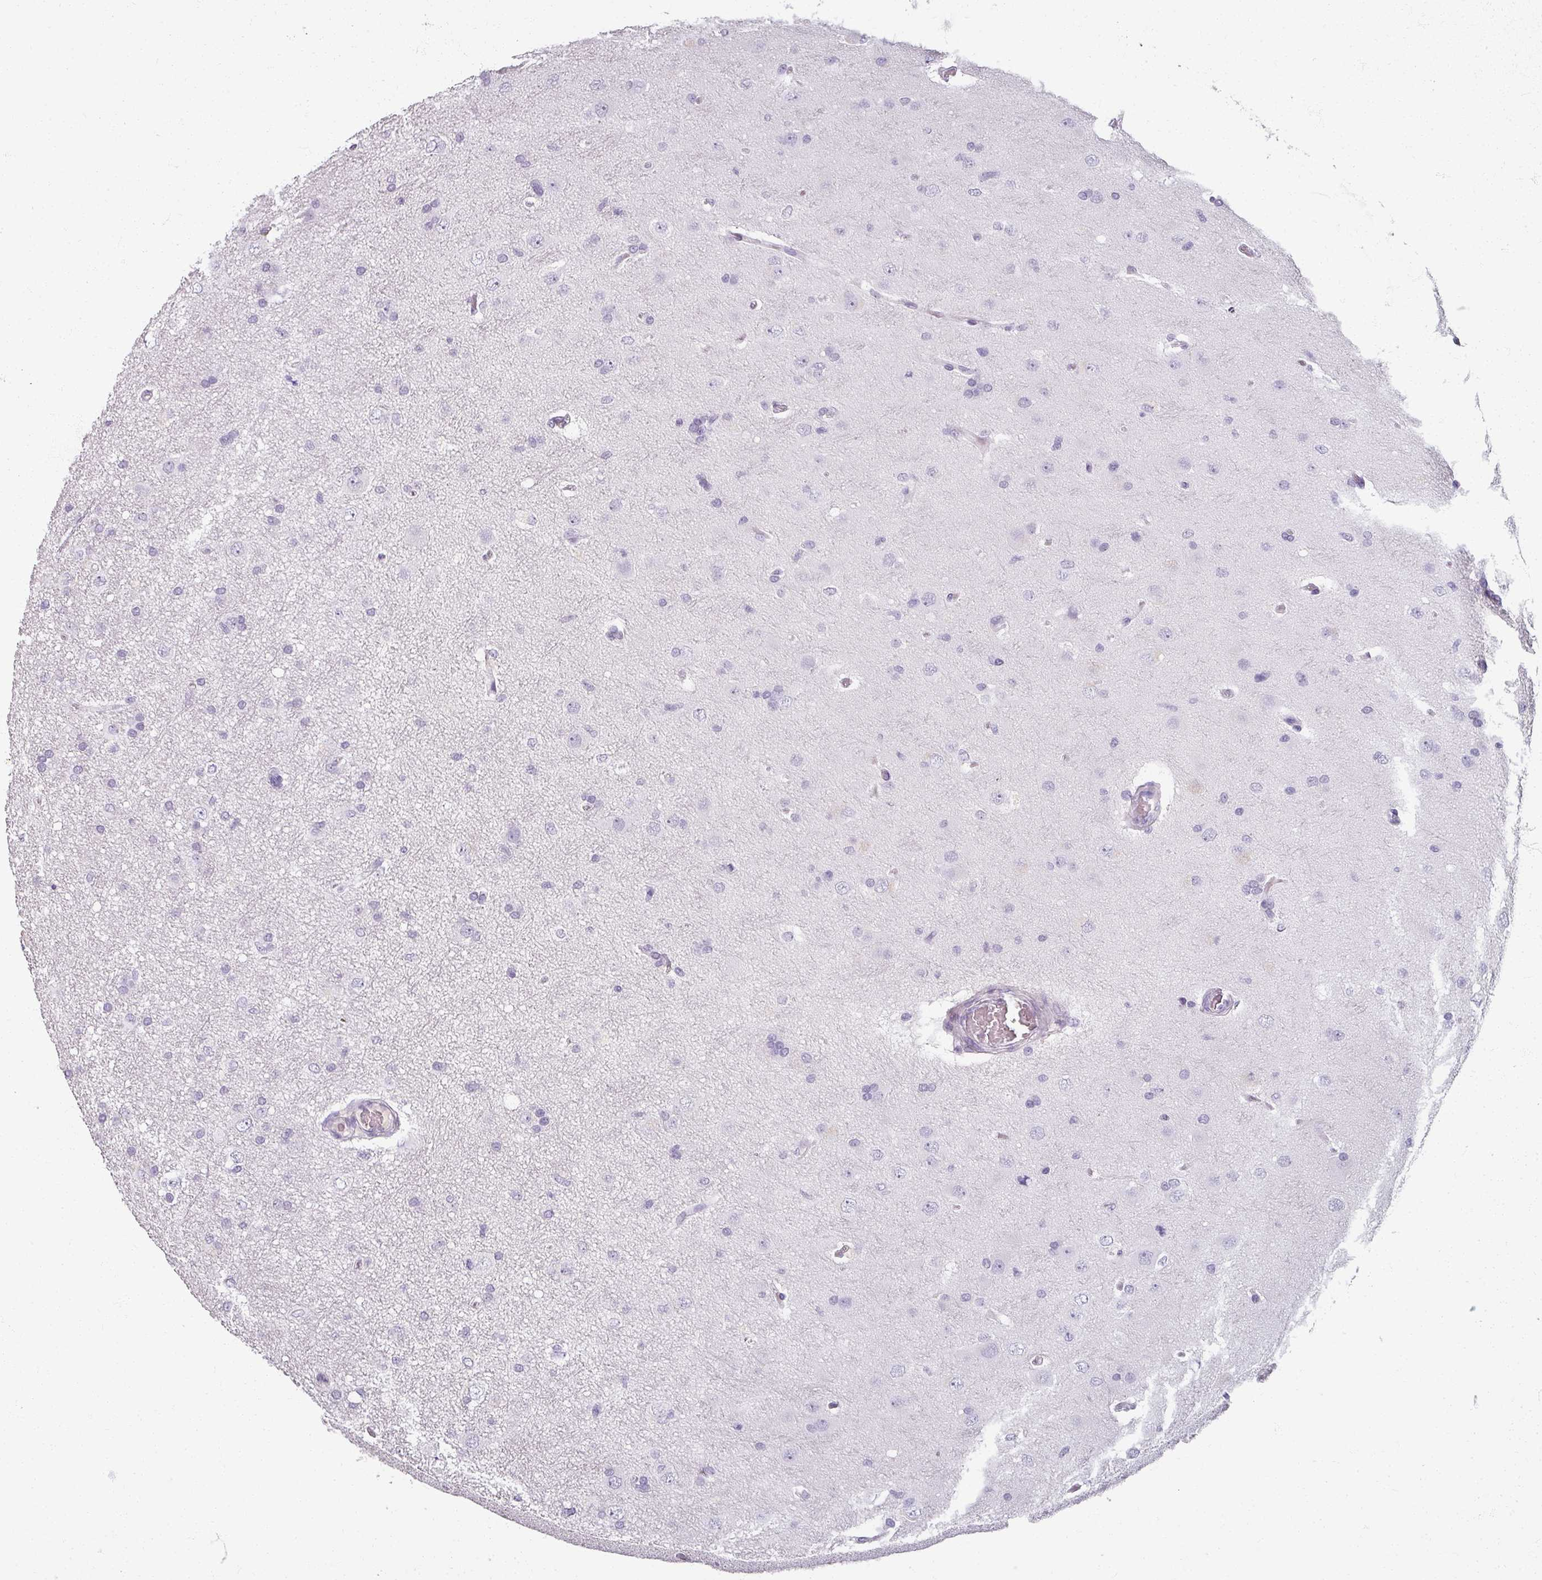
{"staining": {"intensity": "negative", "quantity": "none", "location": "none"}, "tissue": "glioma", "cell_type": "Tumor cells", "image_type": "cancer", "snomed": [{"axis": "morphology", "description": "Glioma, malignant, High grade"}, {"axis": "topography", "description": "Brain"}], "caption": "Micrograph shows no significant protein expression in tumor cells of malignant high-grade glioma.", "gene": "REG3G", "patient": {"sex": "male", "age": 53}}